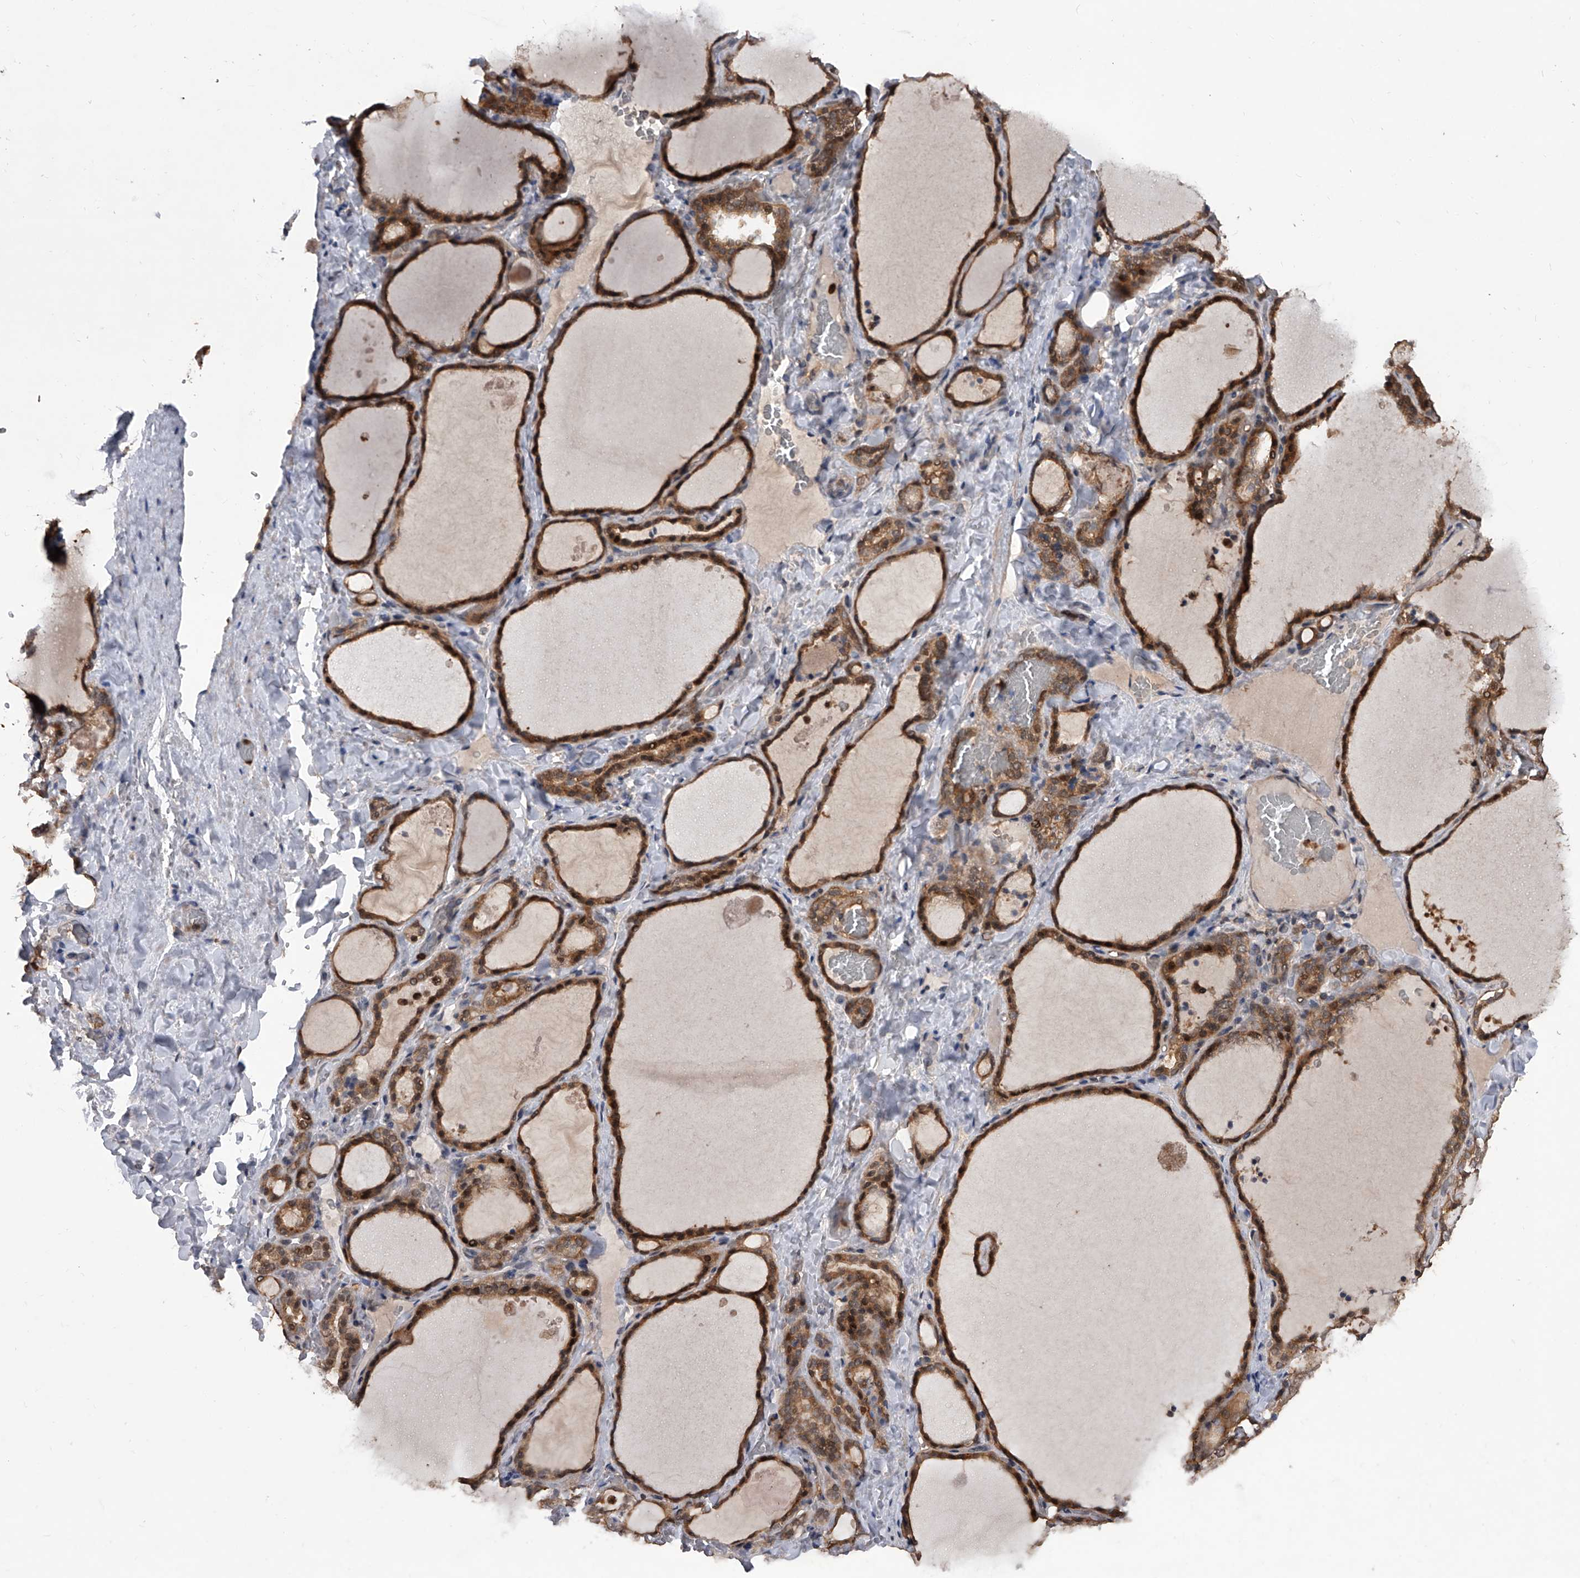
{"staining": {"intensity": "strong", "quantity": ">75%", "location": "cytoplasmic/membranous,nuclear"}, "tissue": "thyroid gland", "cell_type": "Glandular cells", "image_type": "normal", "snomed": [{"axis": "morphology", "description": "Normal tissue, NOS"}, {"axis": "topography", "description": "Thyroid gland"}], "caption": "Protein staining of unremarkable thyroid gland demonstrates strong cytoplasmic/membranous,nuclear positivity in approximately >75% of glandular cells. (DAB (3,3'-diaminobenzidine) IHC with brightfield microscopy, high magnification).", "gene": "BHLHE23", "patient": {"sex": "female", "age": 22}}